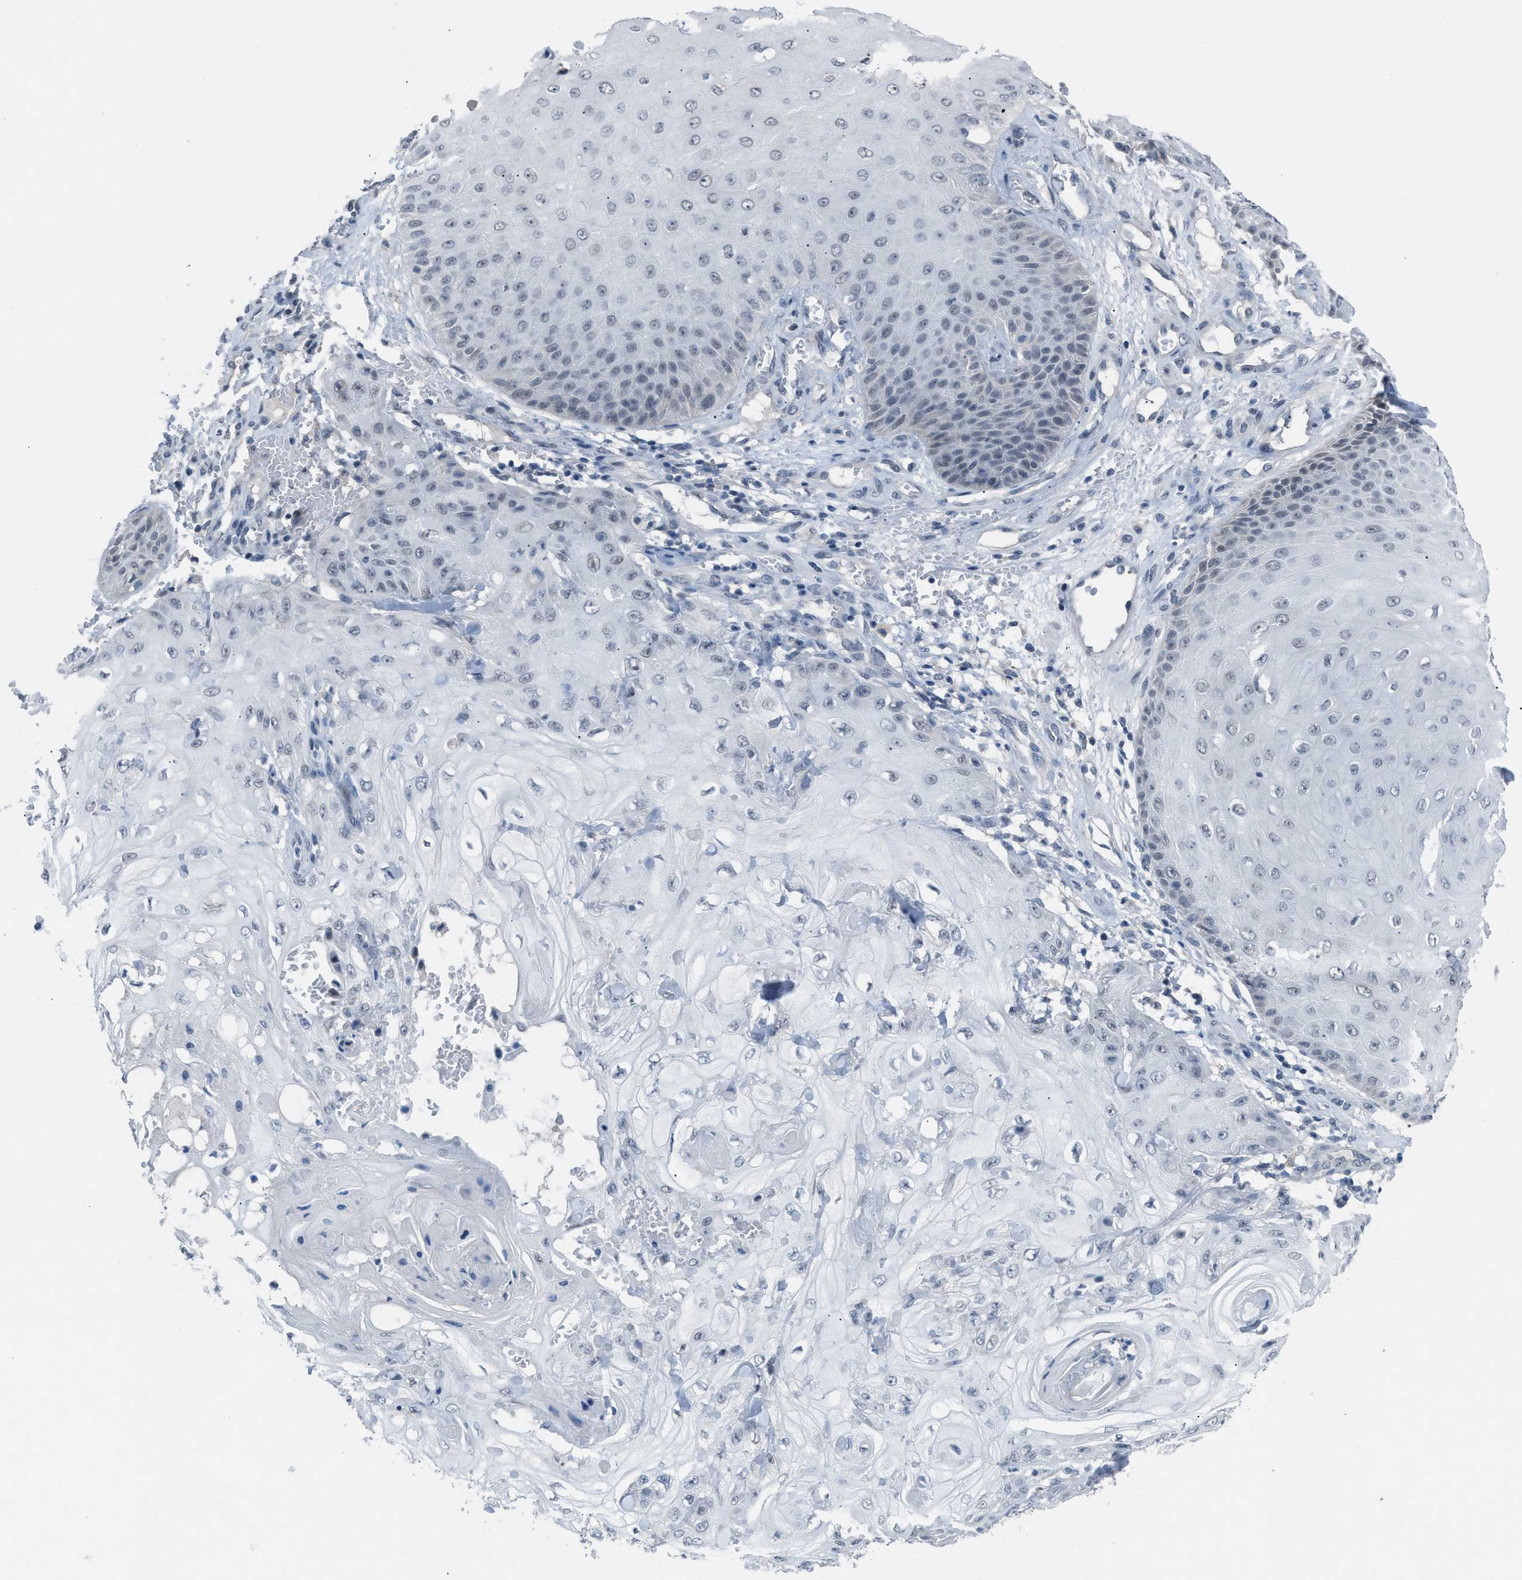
{"staining": {"intensity": "negative", "quantity": "none", "location": "none"}, "tissue": "skin cancer", "cell_type": "Tumor cells", "image_type": "cancer", "snomed": [{"axis": "morphology", "description": "Squamous cell carcinoma, NOS"}, {"axis": "topography", "description": "Skin"}], "caption": "Immunohistochemistry of human skin cancer (squamous cell carcinoma) displays no expression in tumor cells.", "gene": "ANAPC11", "patient": {"sex": "male", "age": 74}}